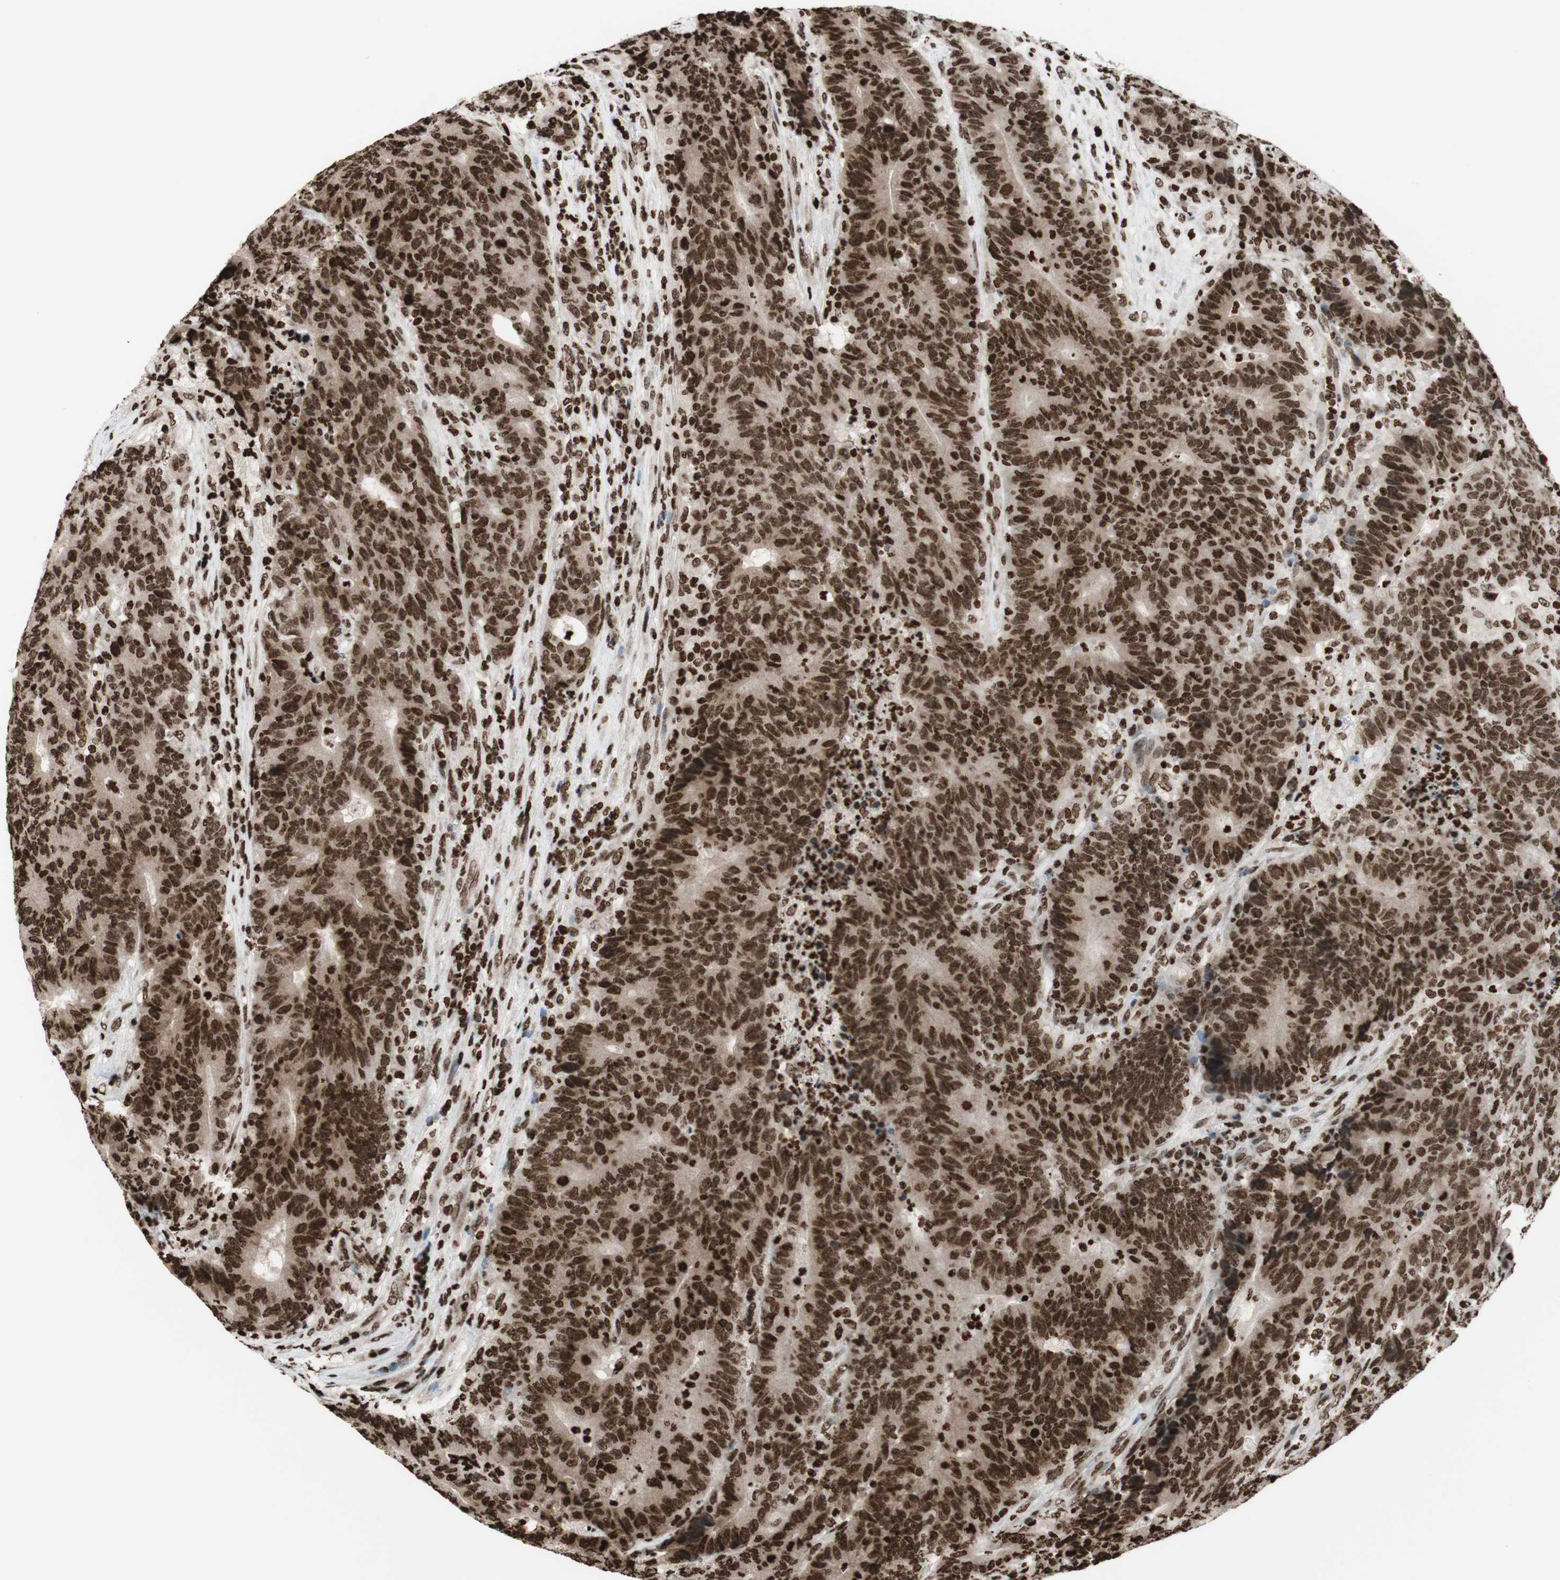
{"staining": {"intensity": "moderate", "quantity": ">75%", "location": "nuclear"}, "tissue": "colorectal cancer", "cell_type": "Tumor cells", "image_type": "cancer", "snomed": [{"axis": "morphology", "description": "Normal tissue, NOS"}, {"axis": "morphology", "description": "Adenocarcinoma, NOS"}, {"axis": "topography", "description": "Colon"}], "caption": "Colorectal cancer tissue exhibits moderate nuclear positivity in approximately >75% of tumor cells, visualized by immunohistochemistry. Ihc stains the protein in brown and the nuclei are stained blue.", "gene": "NCOA3", "patient": {"sex": "female", "age": 75}}